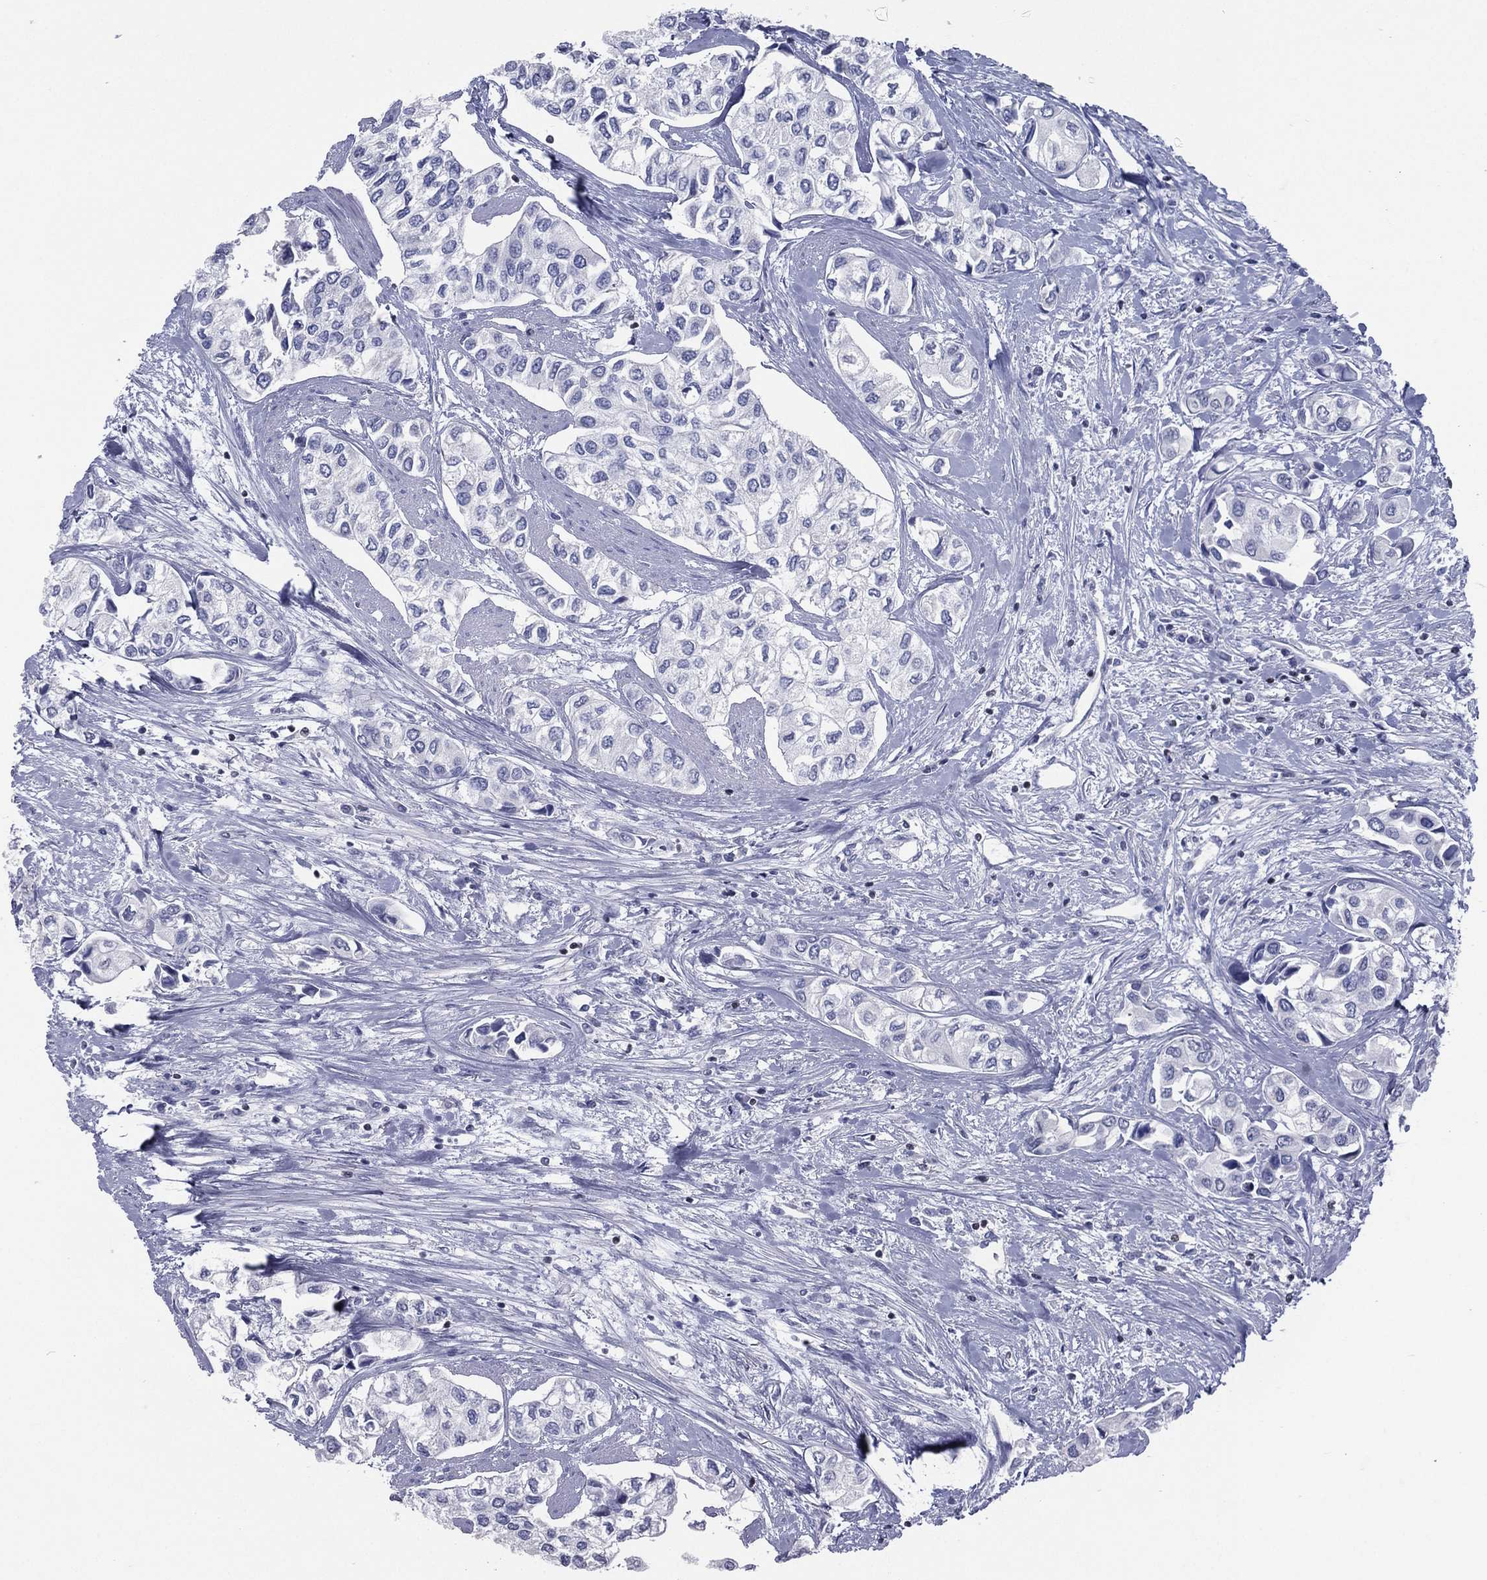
{"staining": {"intensity": "negative", "quantity": "none", "location": "none"}, "tissue": "urothelial cancer", "cell_type": "Tumor cells", "image_type": "cancer", "snomed": [{"axis": "morphology", "description": "Urothelial carcinoma, High grade"}, {"axis": "topography", "description": "Urinary bladder"}], "caption": "Tumor cells are negative for brown protein staining in urothelial cancer.", "gene": "PYHIN1", "patient": {"sex": "male", "age": 73}}